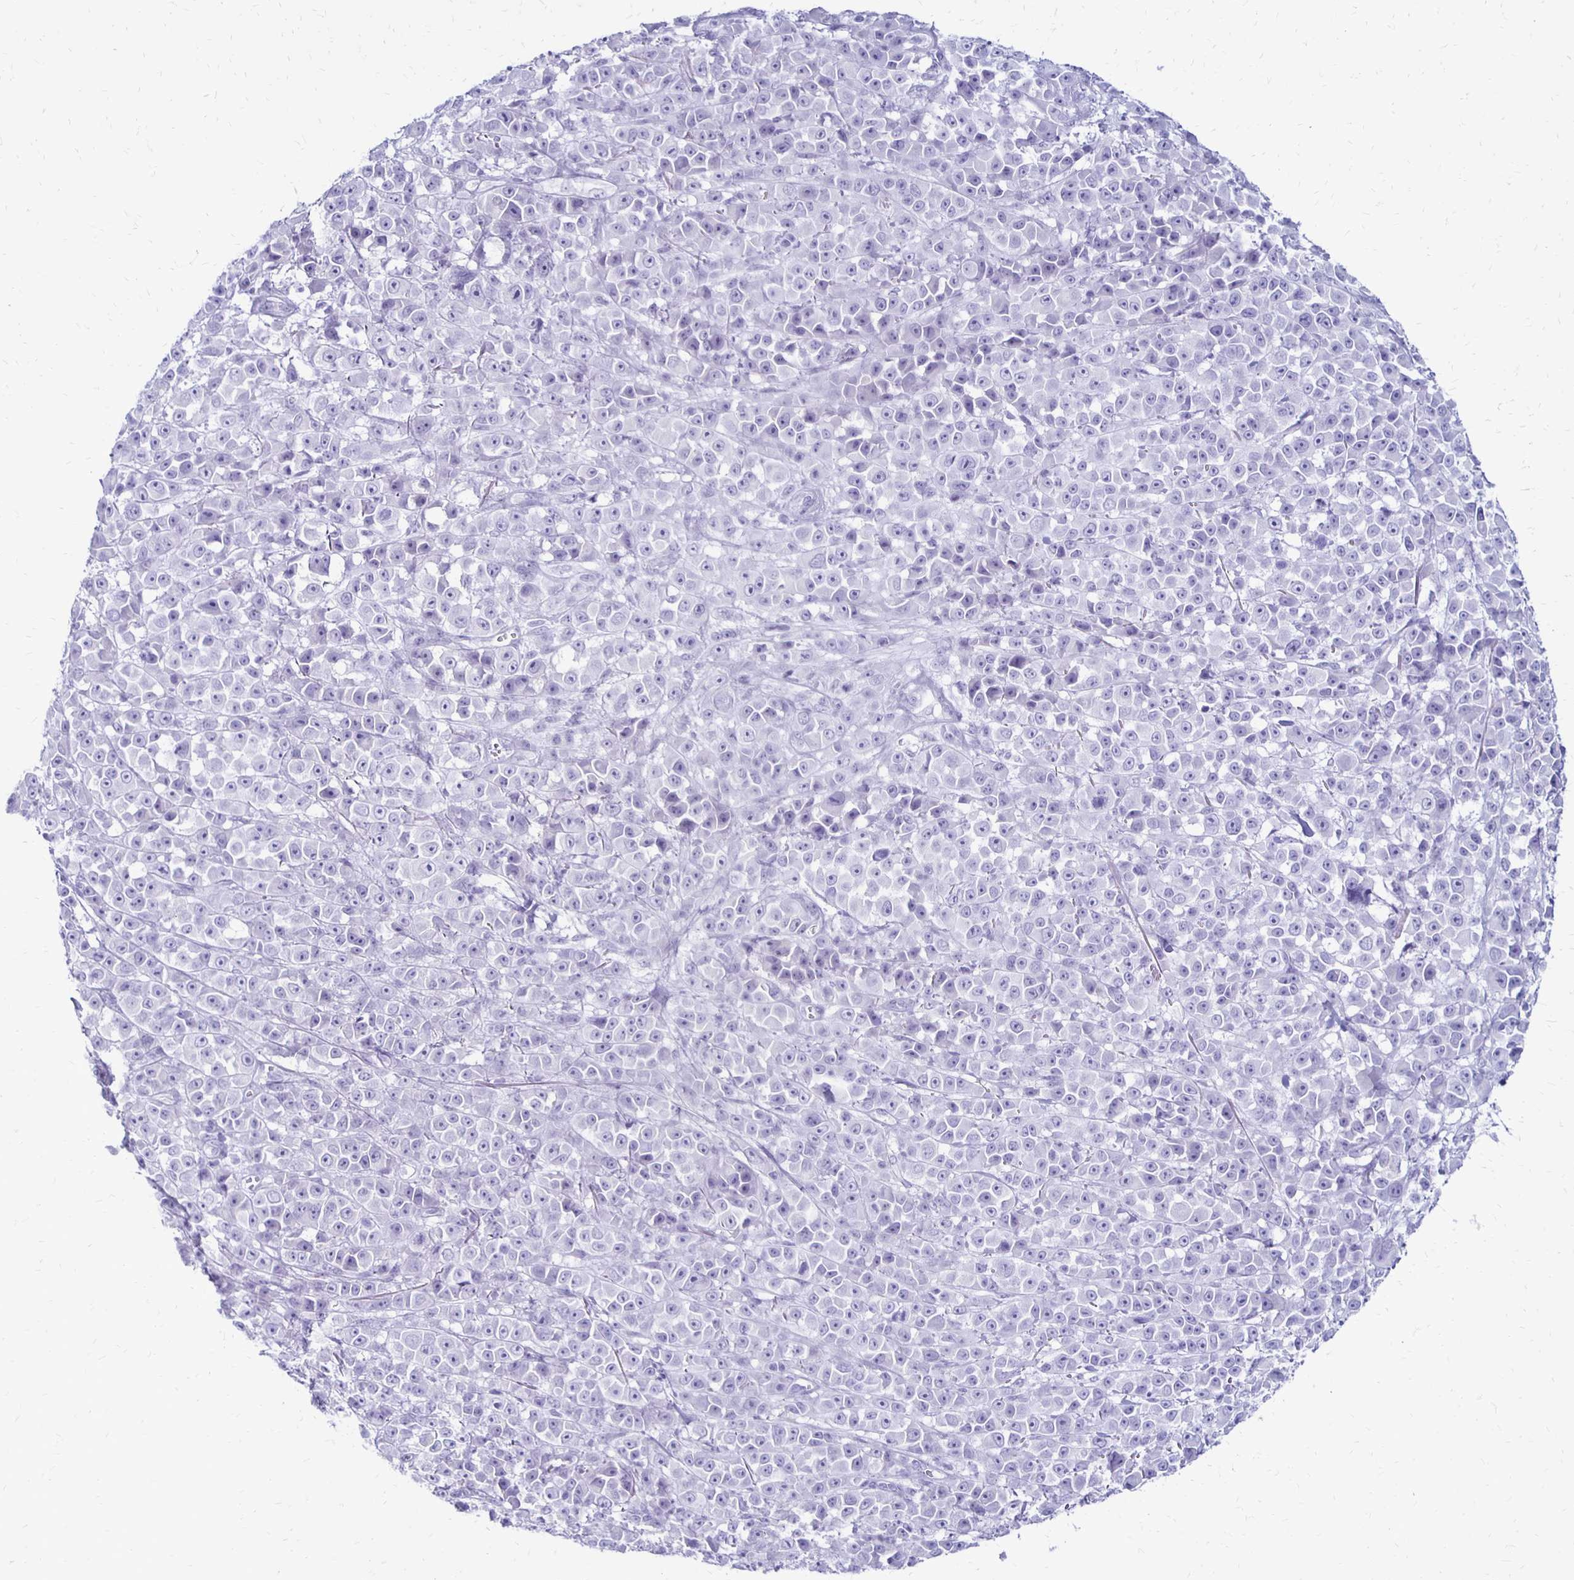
{"staining": {"intensity": "negative", "quantity": "none", "location": "none"}, "tissue": "melanoma", "cell_type": "Tumor cells", "image_type": "cancer", "snomed": [{"axis": "morphology", "description": "Malignant melanoma, NOS"}, {"axis": "topography", "description": "Skin"}, {"axis": "topography", "description": "Skin of back"}], "caption": "DAB (3,3'-diaminobenzidine) immunohistochemical staining of melanoma demonstrates no significant staining in tumor cells.", "gene": "RYR1", "patient": {"sex": "male", "age": 91}}